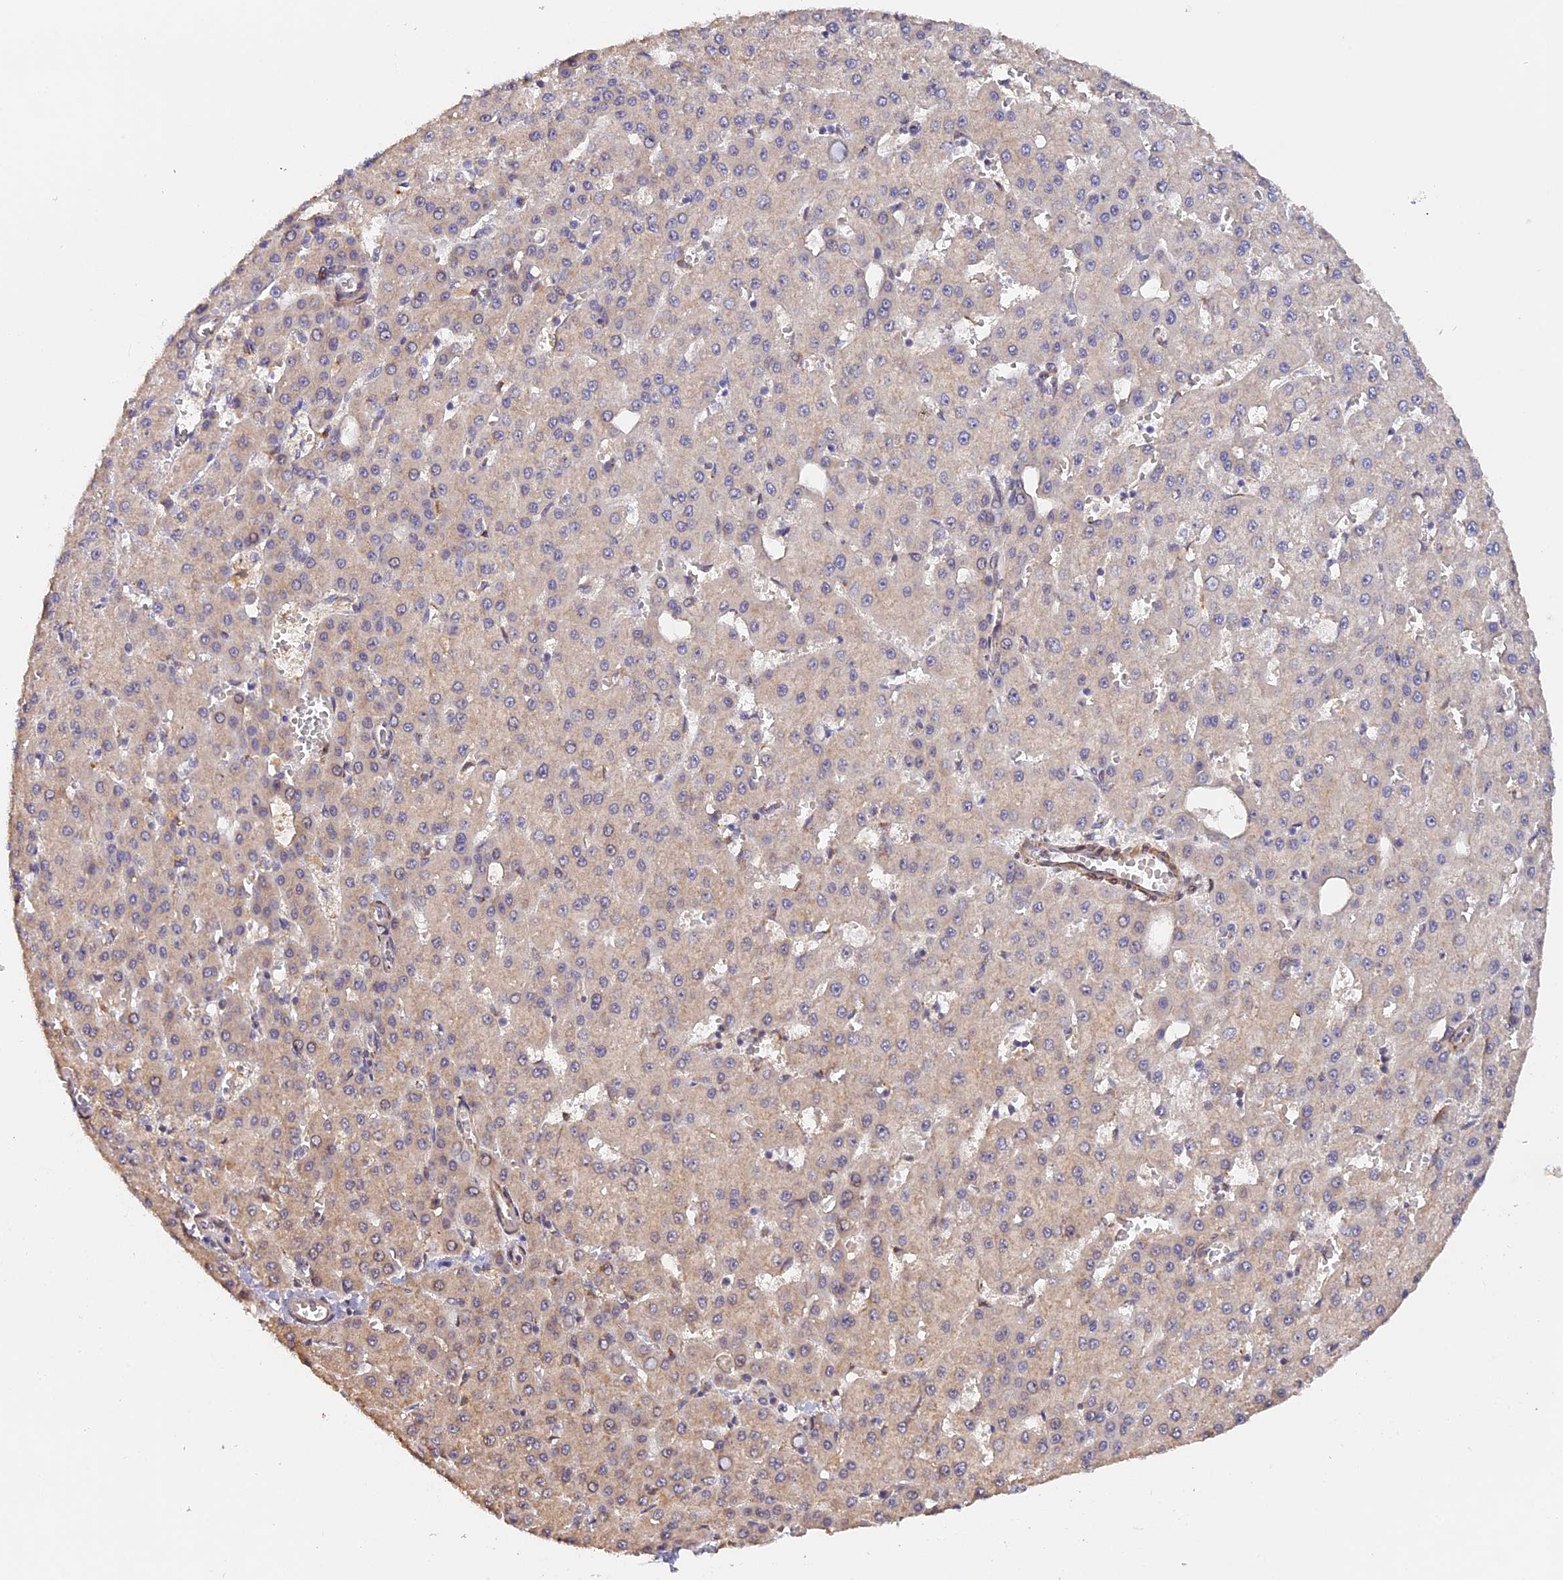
{"staining": {"intensity": "weak", "quantity": "<25%", "location": "cytoplasmic/membranous"}, "tissue": "liver cancer", "cell_type": "Tumor cells", "image_type": "cancer", "snomed": [{"axis": "morphology", "description": "Carcinoma, Hepatocellular, NOS"}, {"axis": "topography", "description": "Liver"}], "caption": "The image demonstrates no staining of tumor cells in liver cancer (hepatocellular carcinoma).", "gene": "TANGO6", "patient": {"sex": "male", "age": 47}}